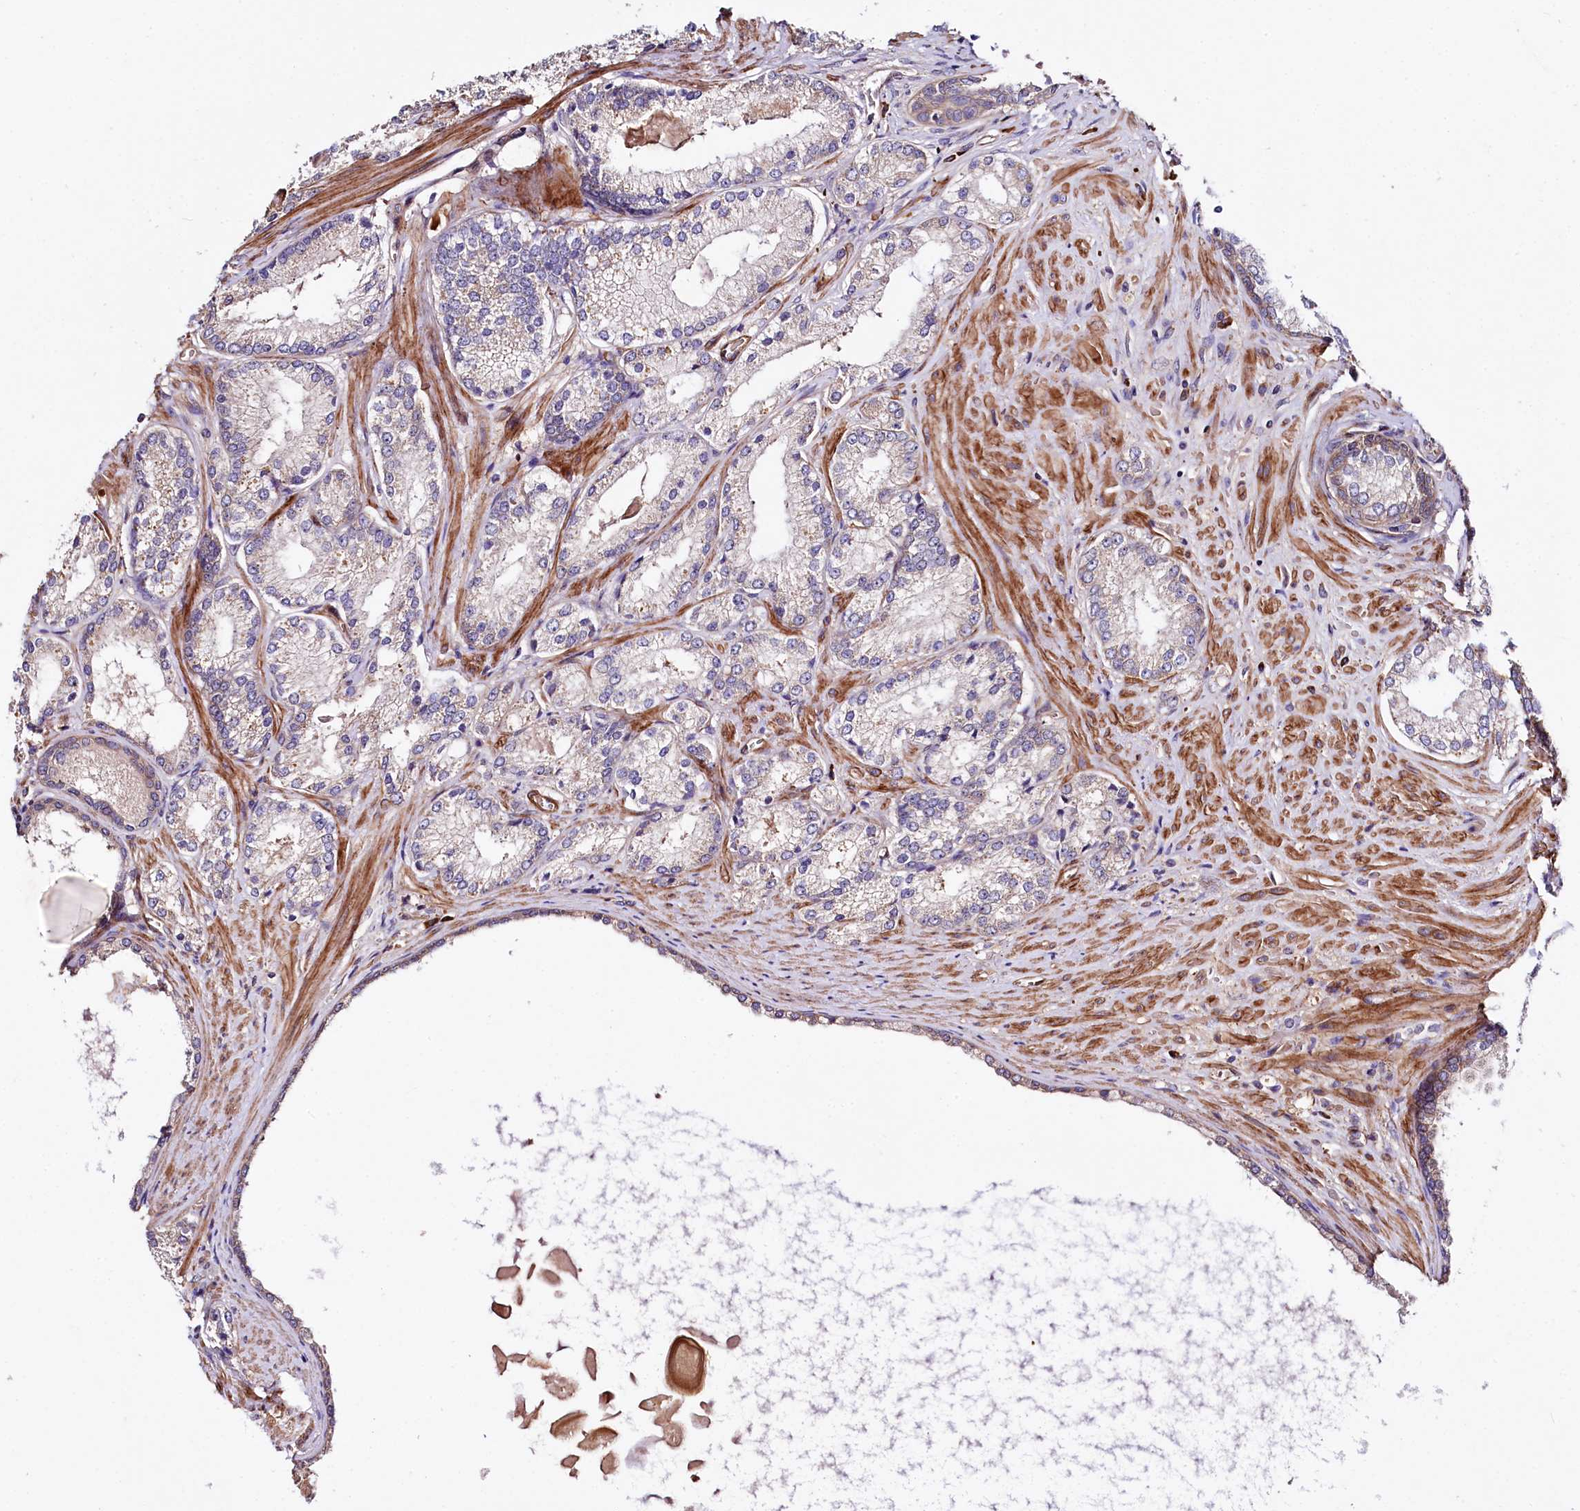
{"staining": {"intensity": "weak", "quantity": "<25%", "location": "cytoplasmic/membranous"}, "tissue": "prostate cancer", "cell_type": "Tumor cells", "image_type": "cancer", "snomed": [{"axis": "morphology", "description": "Adenocarcinoma, High grade"}, {"axis": "topography", "description": "Prostate"}], "caption": "Tumor cells show no significant staining in prostate adenocarcinoma (high-grade). (Immunohistochemistry (ihc), brightfield microscopy, high magnification).", "gene": "SPATS2", "patient": {"sex": "male", "age": 66}}